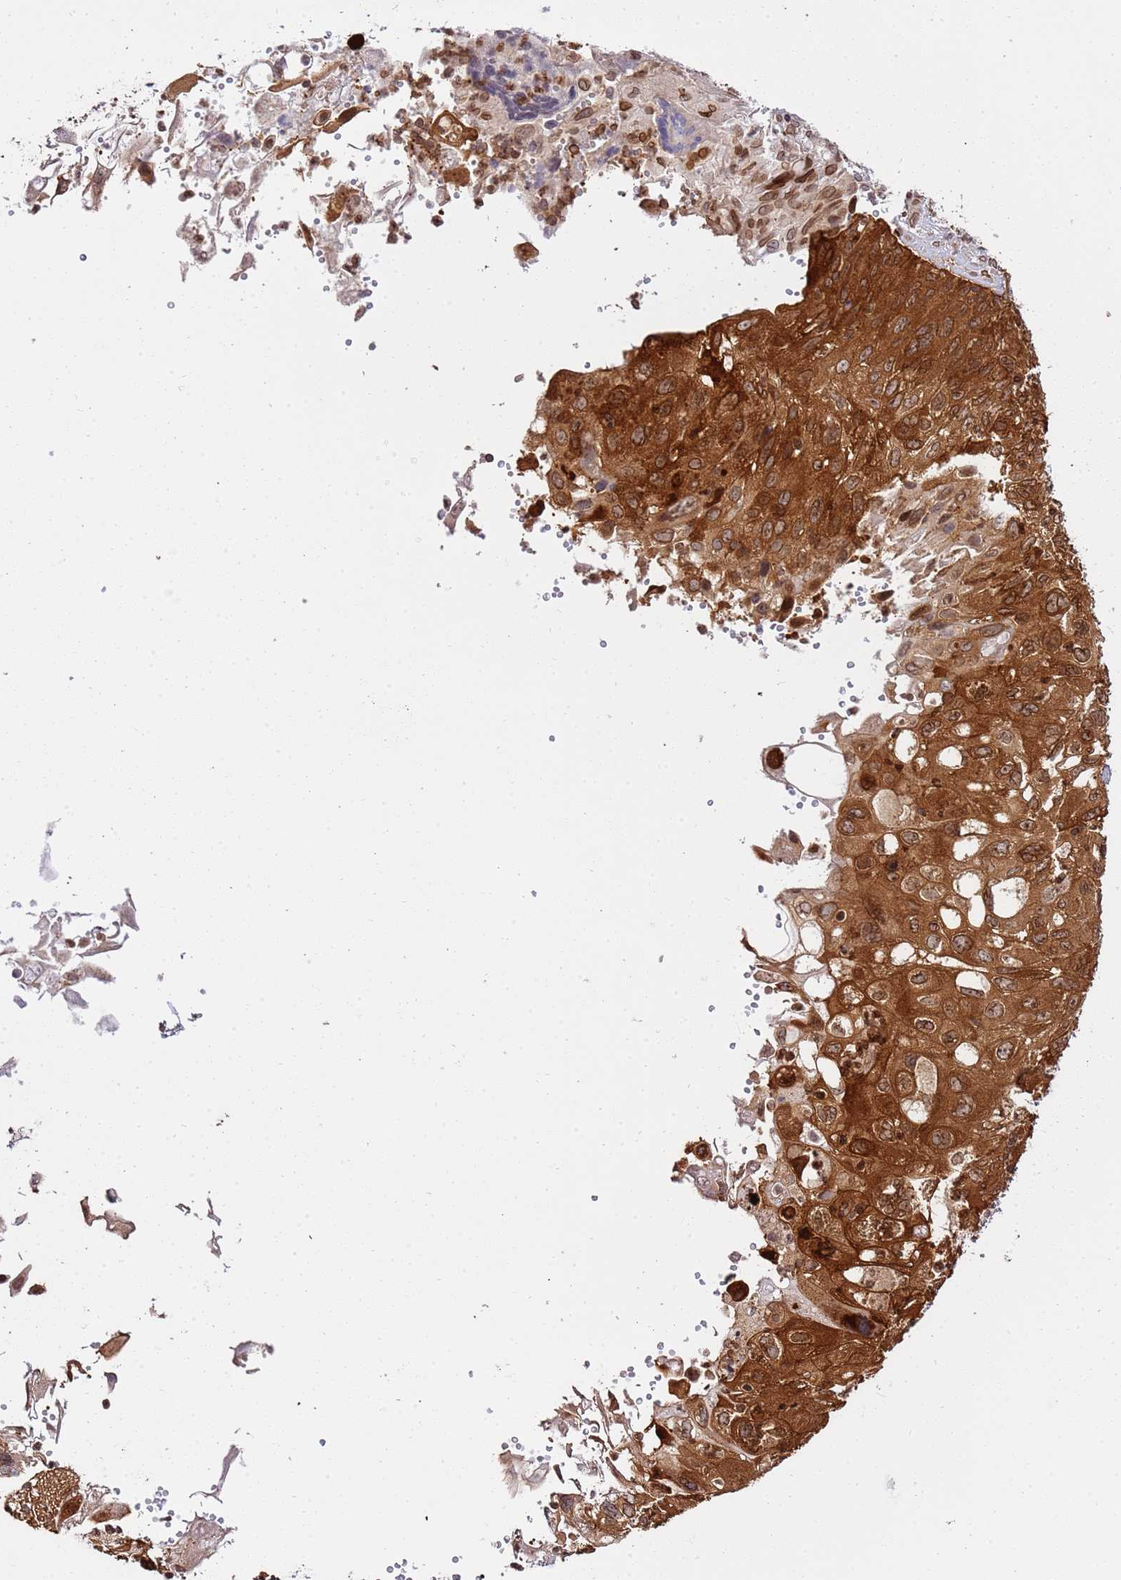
{"staining": {"intensity": "strong", "quantity": ">75%", "location": "cytoplasmic/membranous,nuclear"}, "tissue": "cervical cancer", "cell_type": "Tumor cells", "image_type": "cancer", "snomed": [{"axis": "morphology", "description": "Squamous cell carcinoma, NOS"}, {"axis": "topography", "description": "Cervix"}], "caption": "Protein analysis of cervical cancer (squamous cell carcinoma) tissue demonstrates strong cytoplasmic/membranous and nuclear positivity in approximately >75% of tumor cells.", "gene": "TRIM37", "patient": {"sex": "female", "age": 70}}